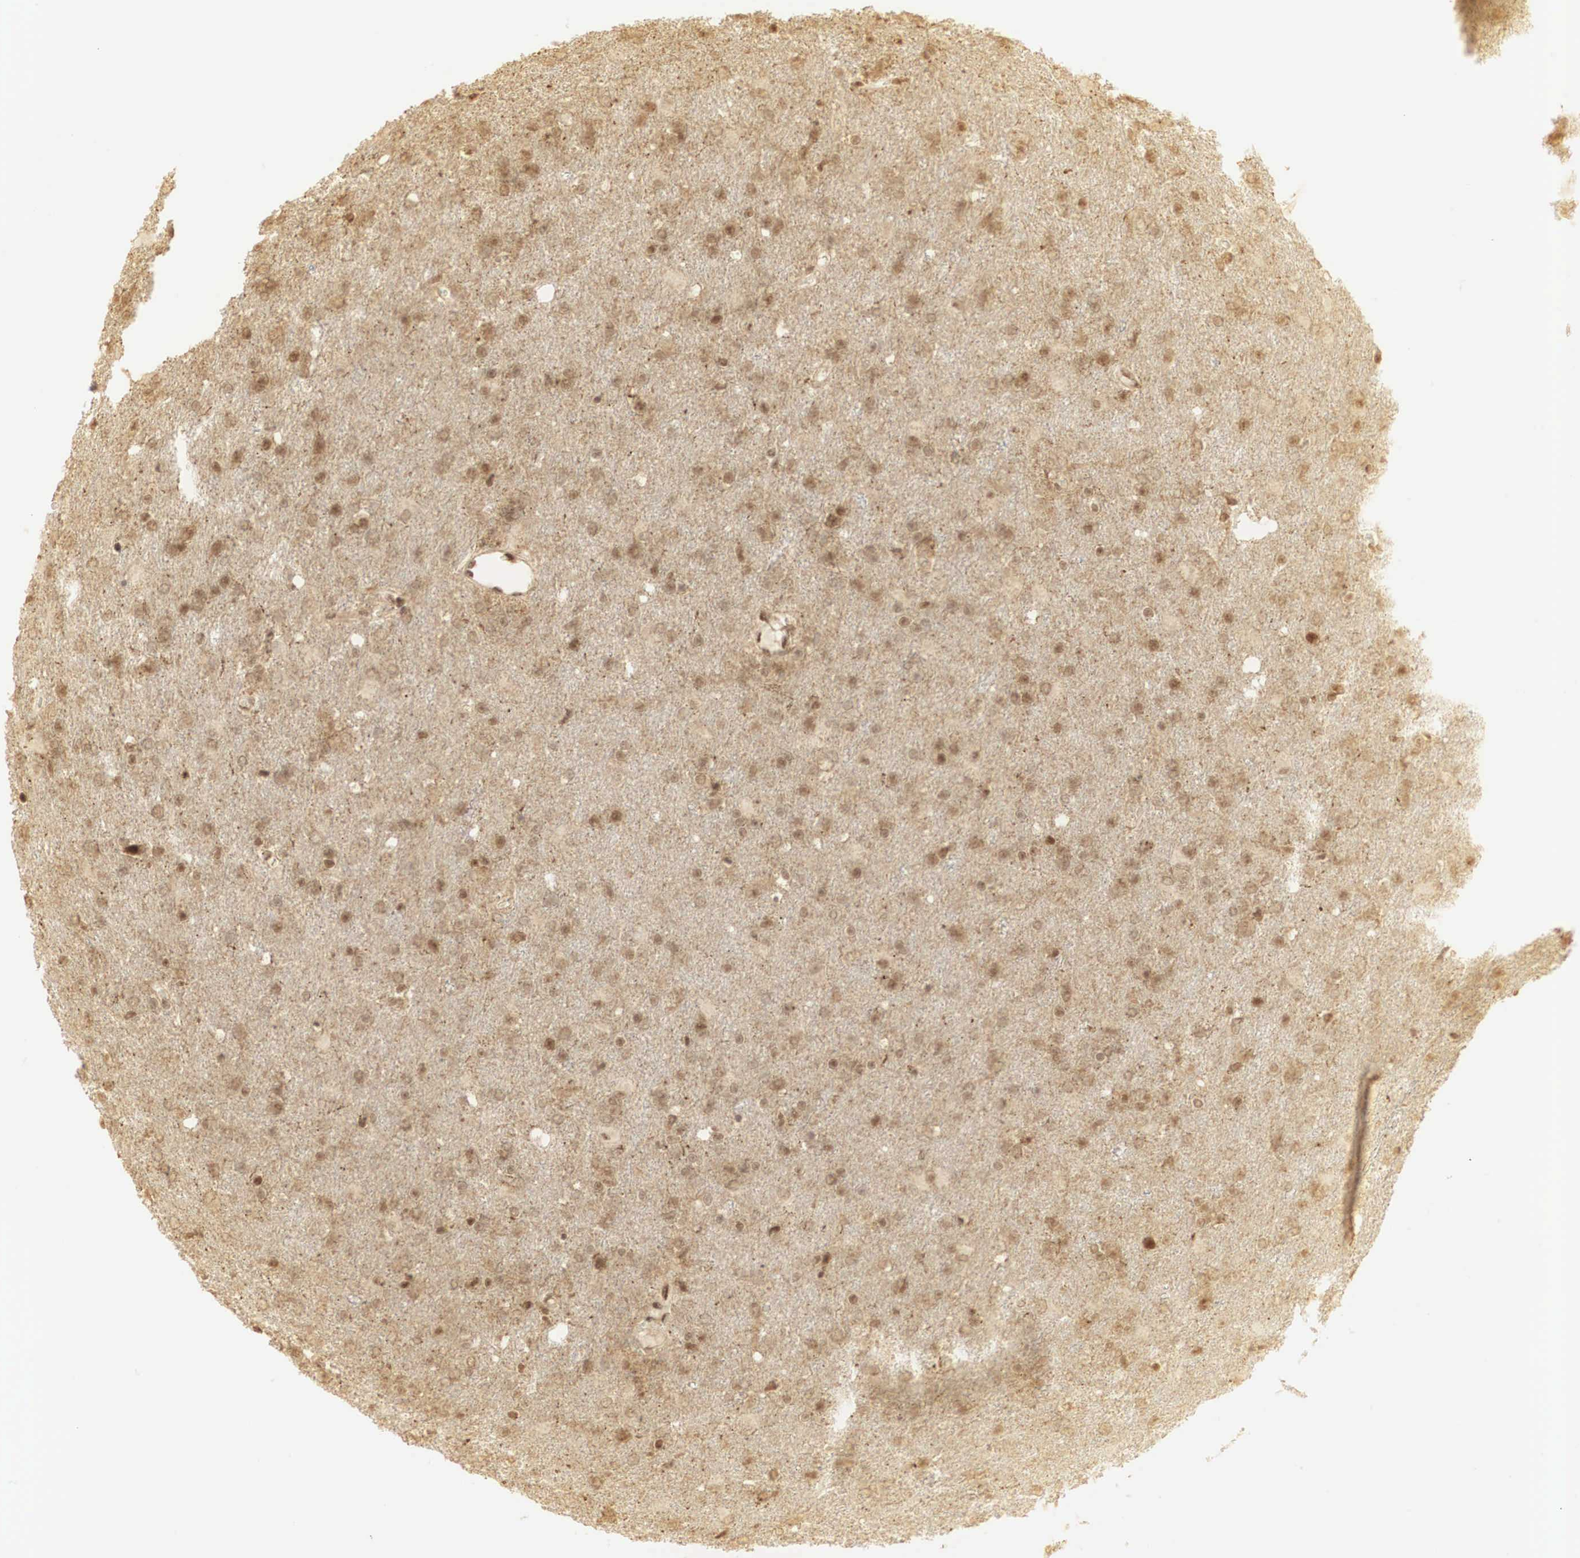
{"staining": {"intensity": "moderate", "quantity": ">75%", "location": "cytoplasmic/membranous,nuclear"}, "tissue": "glioma", "cell_type": "Tumor cells", "image_type": "cancer", "snomed": [{"axis": "morphology", "description": "Glioma, malignant, High grade"}, {"axis": "topography", "description": "Brain"}], "caption": "Glioma was stained to show a protein in brown. There is medium levels of moderate cytoplasmic/membranous and nuclear staining in approximately >75% of tumor cells.", "gene": "RNF113A", "patient": {"sex": "male", "age": 68}}